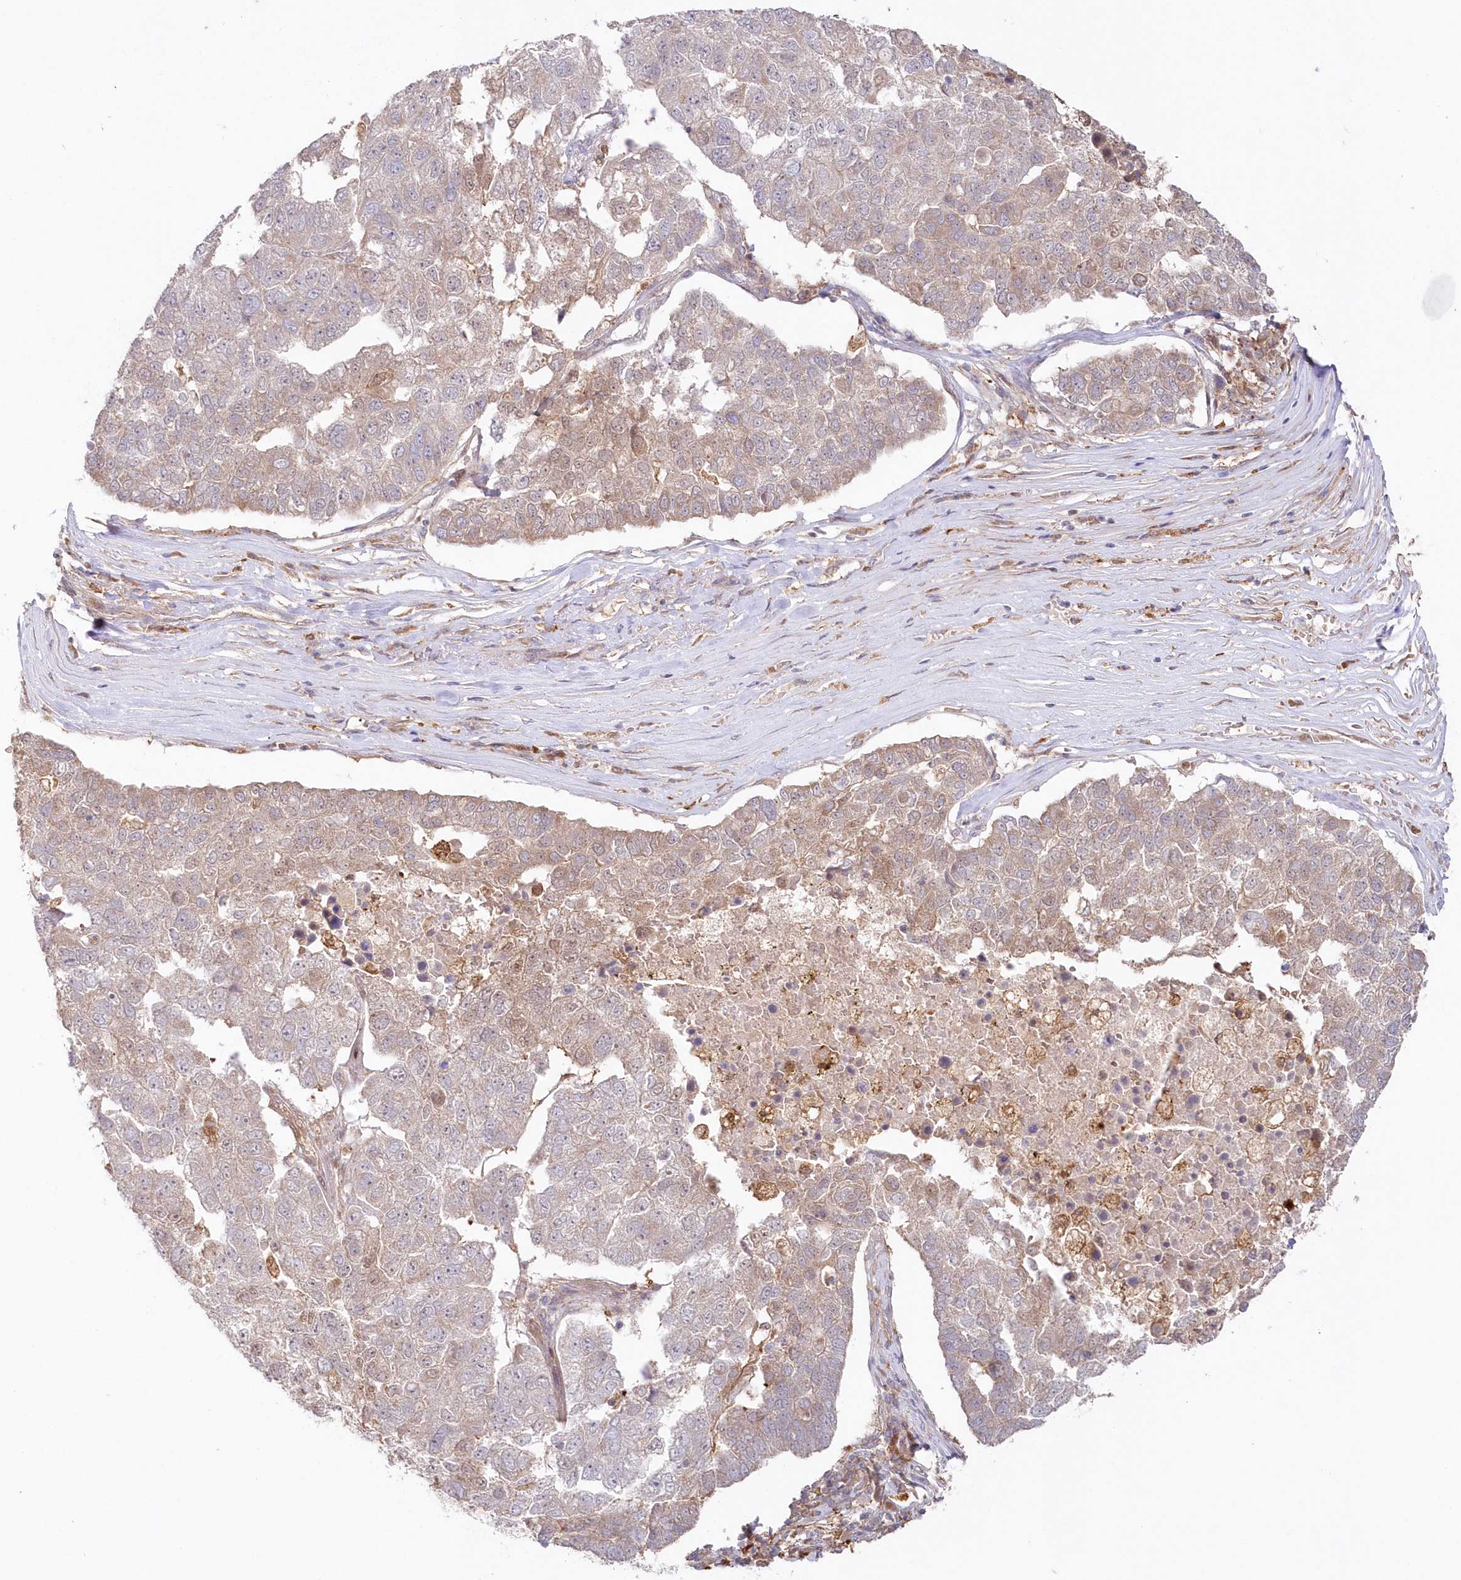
{"staining": {"intensity": "weak", "quantity": "25%-75%", "location": "cytoplasmic/membranous"}, "tissue": "pancreatic cancer", "cell_type": "Tumor cells", "image_type": "cancer", "snomed": [{"axis": "morphology", "description": "Adenocarcinoma, NOS"}, {"axis": "topography", "description": "Pancreas"}], "caption": "Immunohistochemistry of pancreatic adenocarcinoma exhibits low levels of weak cytoplasmic/membranous positivity in approximately 25%-75% of tumor cells.", "gene": "GBE1", "patient": {"sex": "female", "age": 61}}